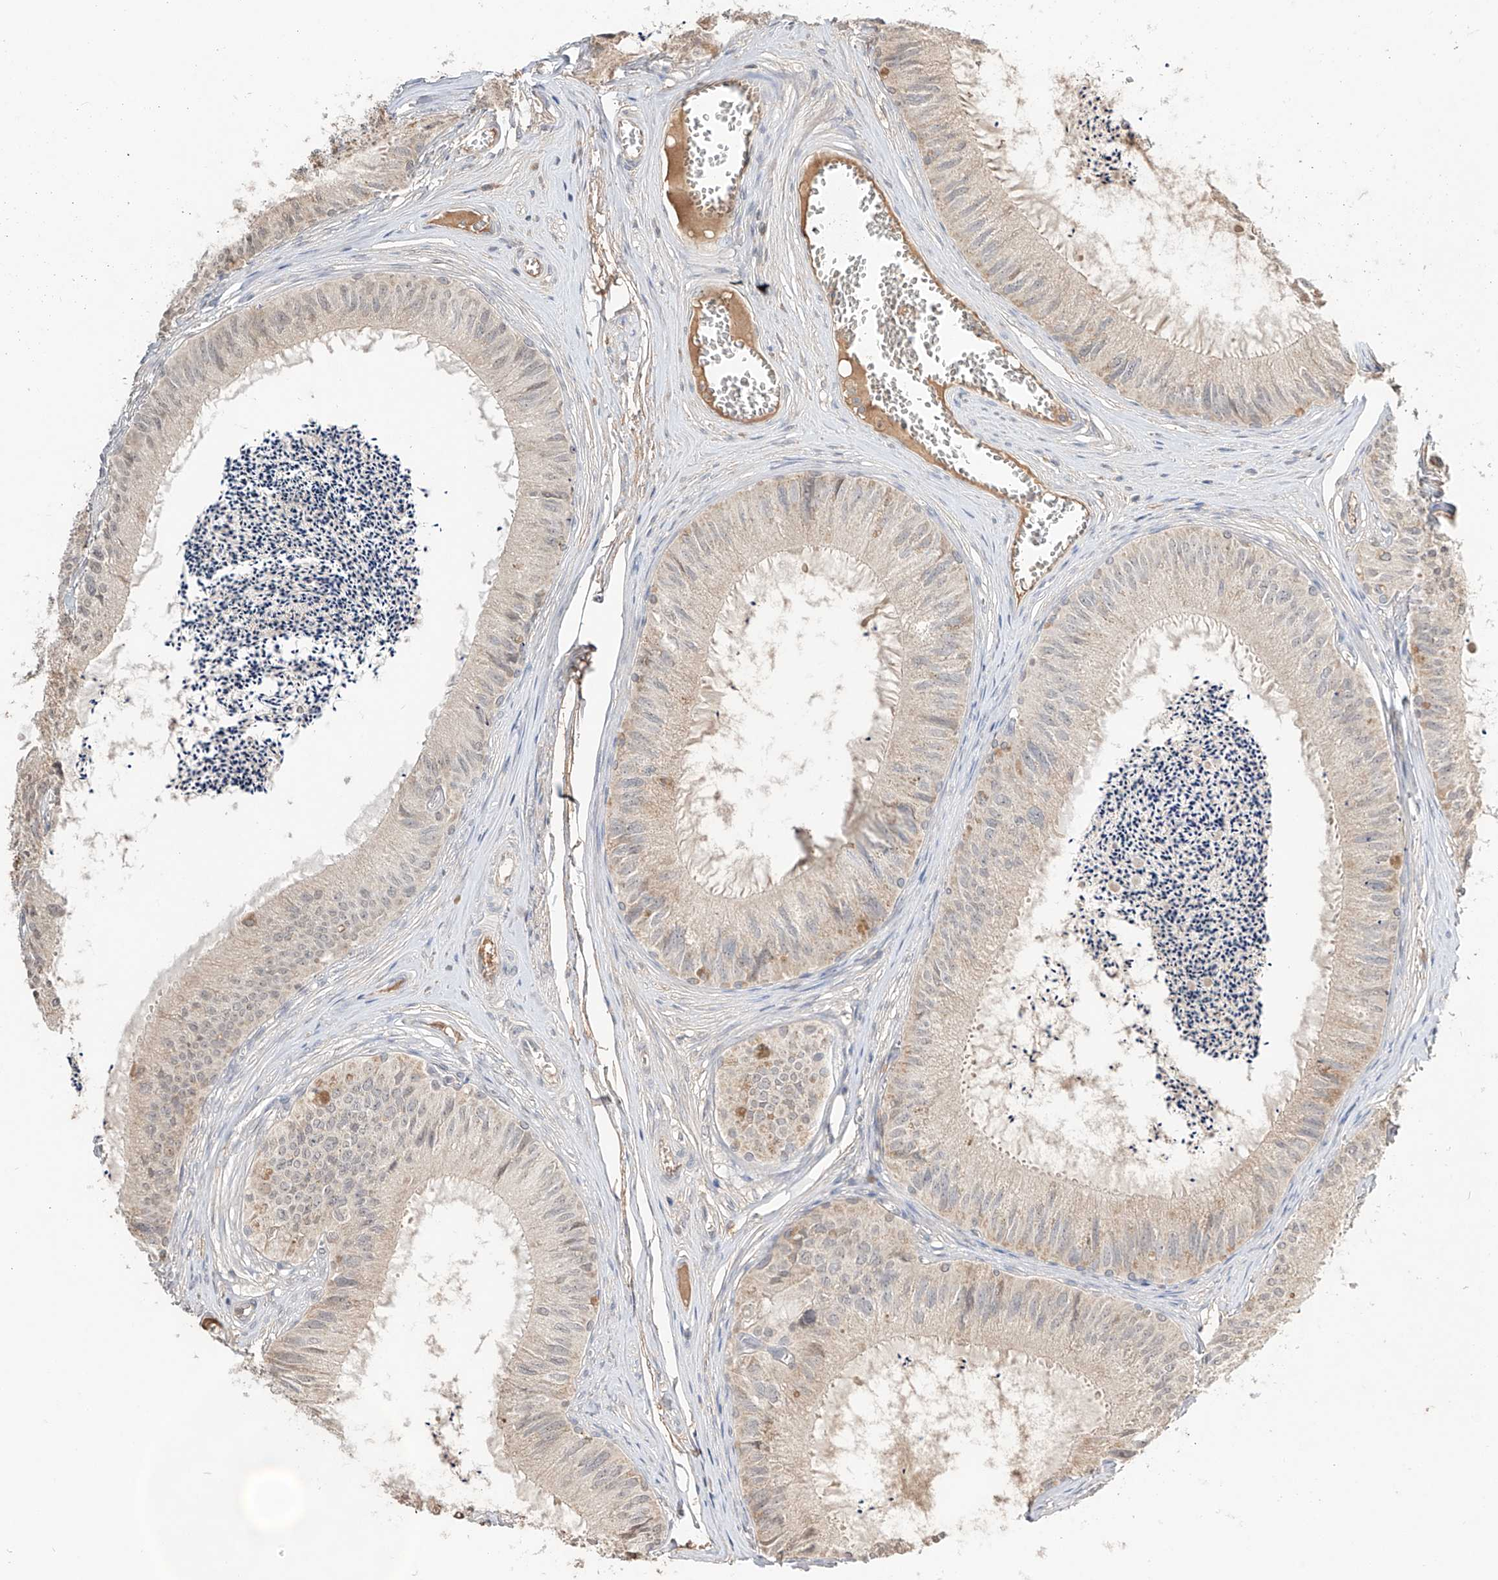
{"staining": {"intensity": "weak", "quantity": "<25%", "location": "cytoplasmic/membranous"}, "tissue": "epididymis", "cell_type": "Glandular cells", "image_type": "normal", "snomed": [{"axis": "morphology", "description": "Normal tissue, NOS"}, {"axis": "topography", "description": "Epididymis"}], "caption": "Human epididymis stained for a protein using immunohistochemistry (IHC) exhibits no staining in glandular cells.", "gene": "ERO1A", "patient": {"sex": "male", "age": 79}}